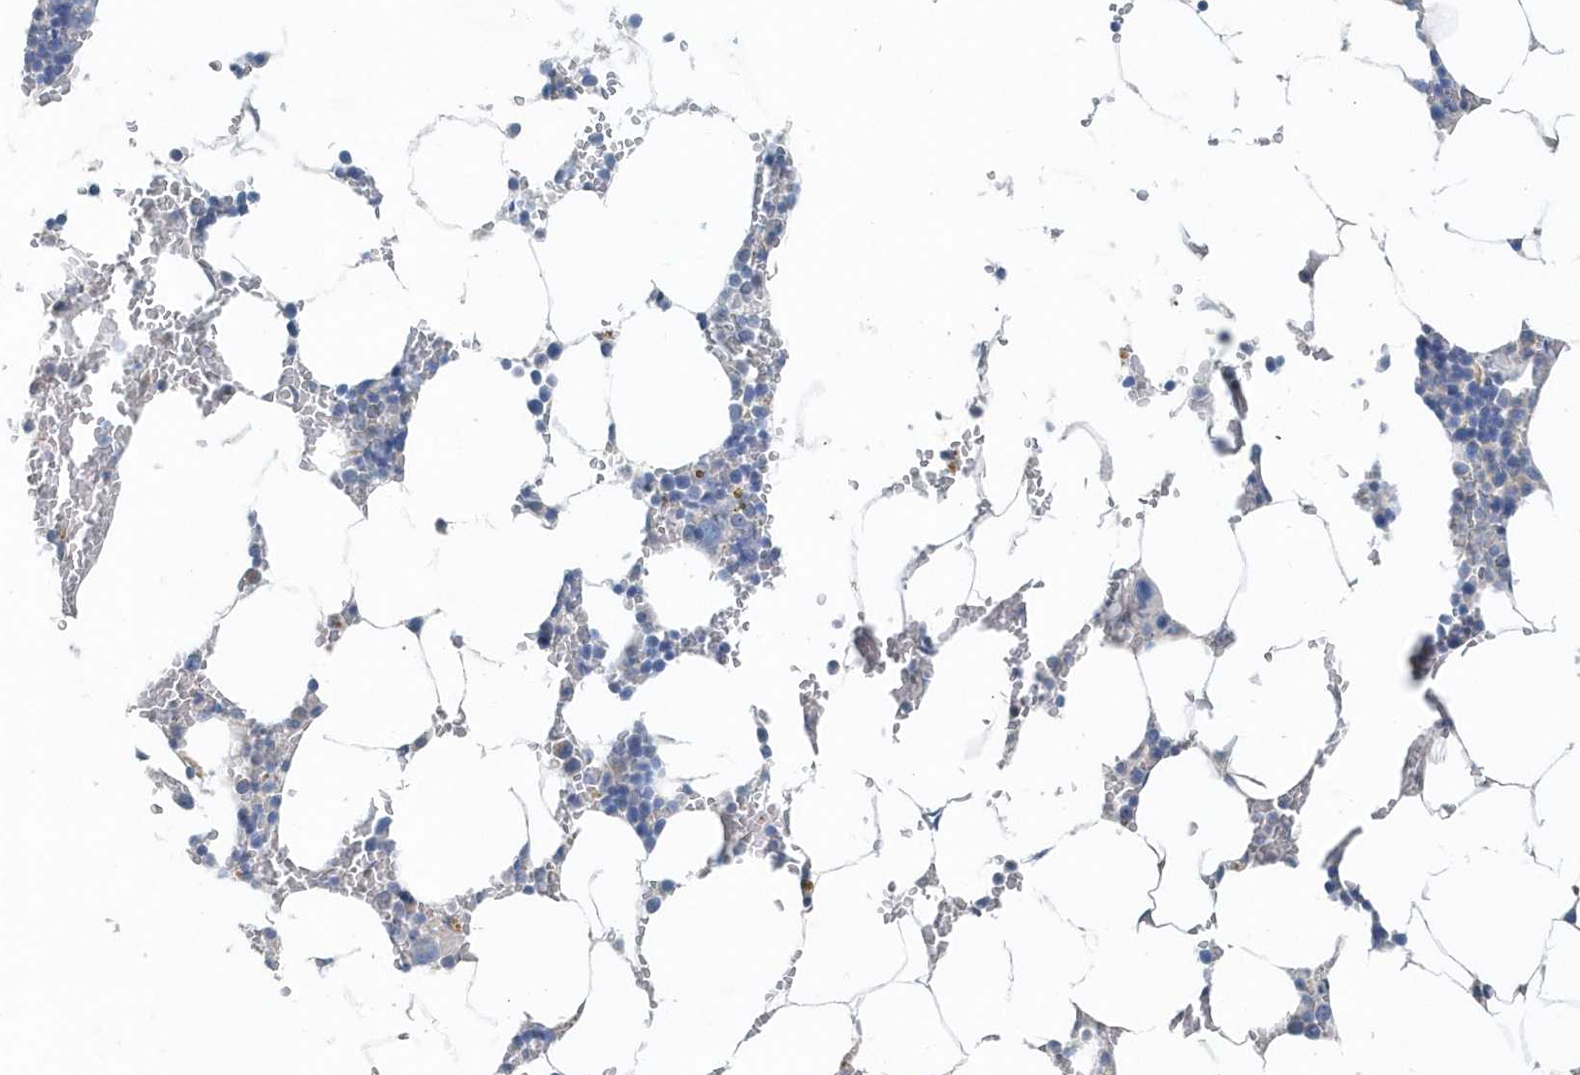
{"staining": {"intensity": "negative", "quantity": "none", "location": "none"}, "tissue": "bone marrow", "cell_type": "Hematopoietic cells", "image_type": "normal", "snomed": [{"axis": "morphology", "description": "Normal tissue, NOS"}, {"axis": "topography", "description": "Bone marrow"}], "caption": "The photomicrograph shows no significant positivity in hematopoietic cells of bone marrow. The staining is performed using DAB (3,3'-diaminobenzidine) brown chromogen with nuclei counter-stained in using hematoxylin.", "gene": "PFN2", "patient": {"sex": "male", "age": 70}}